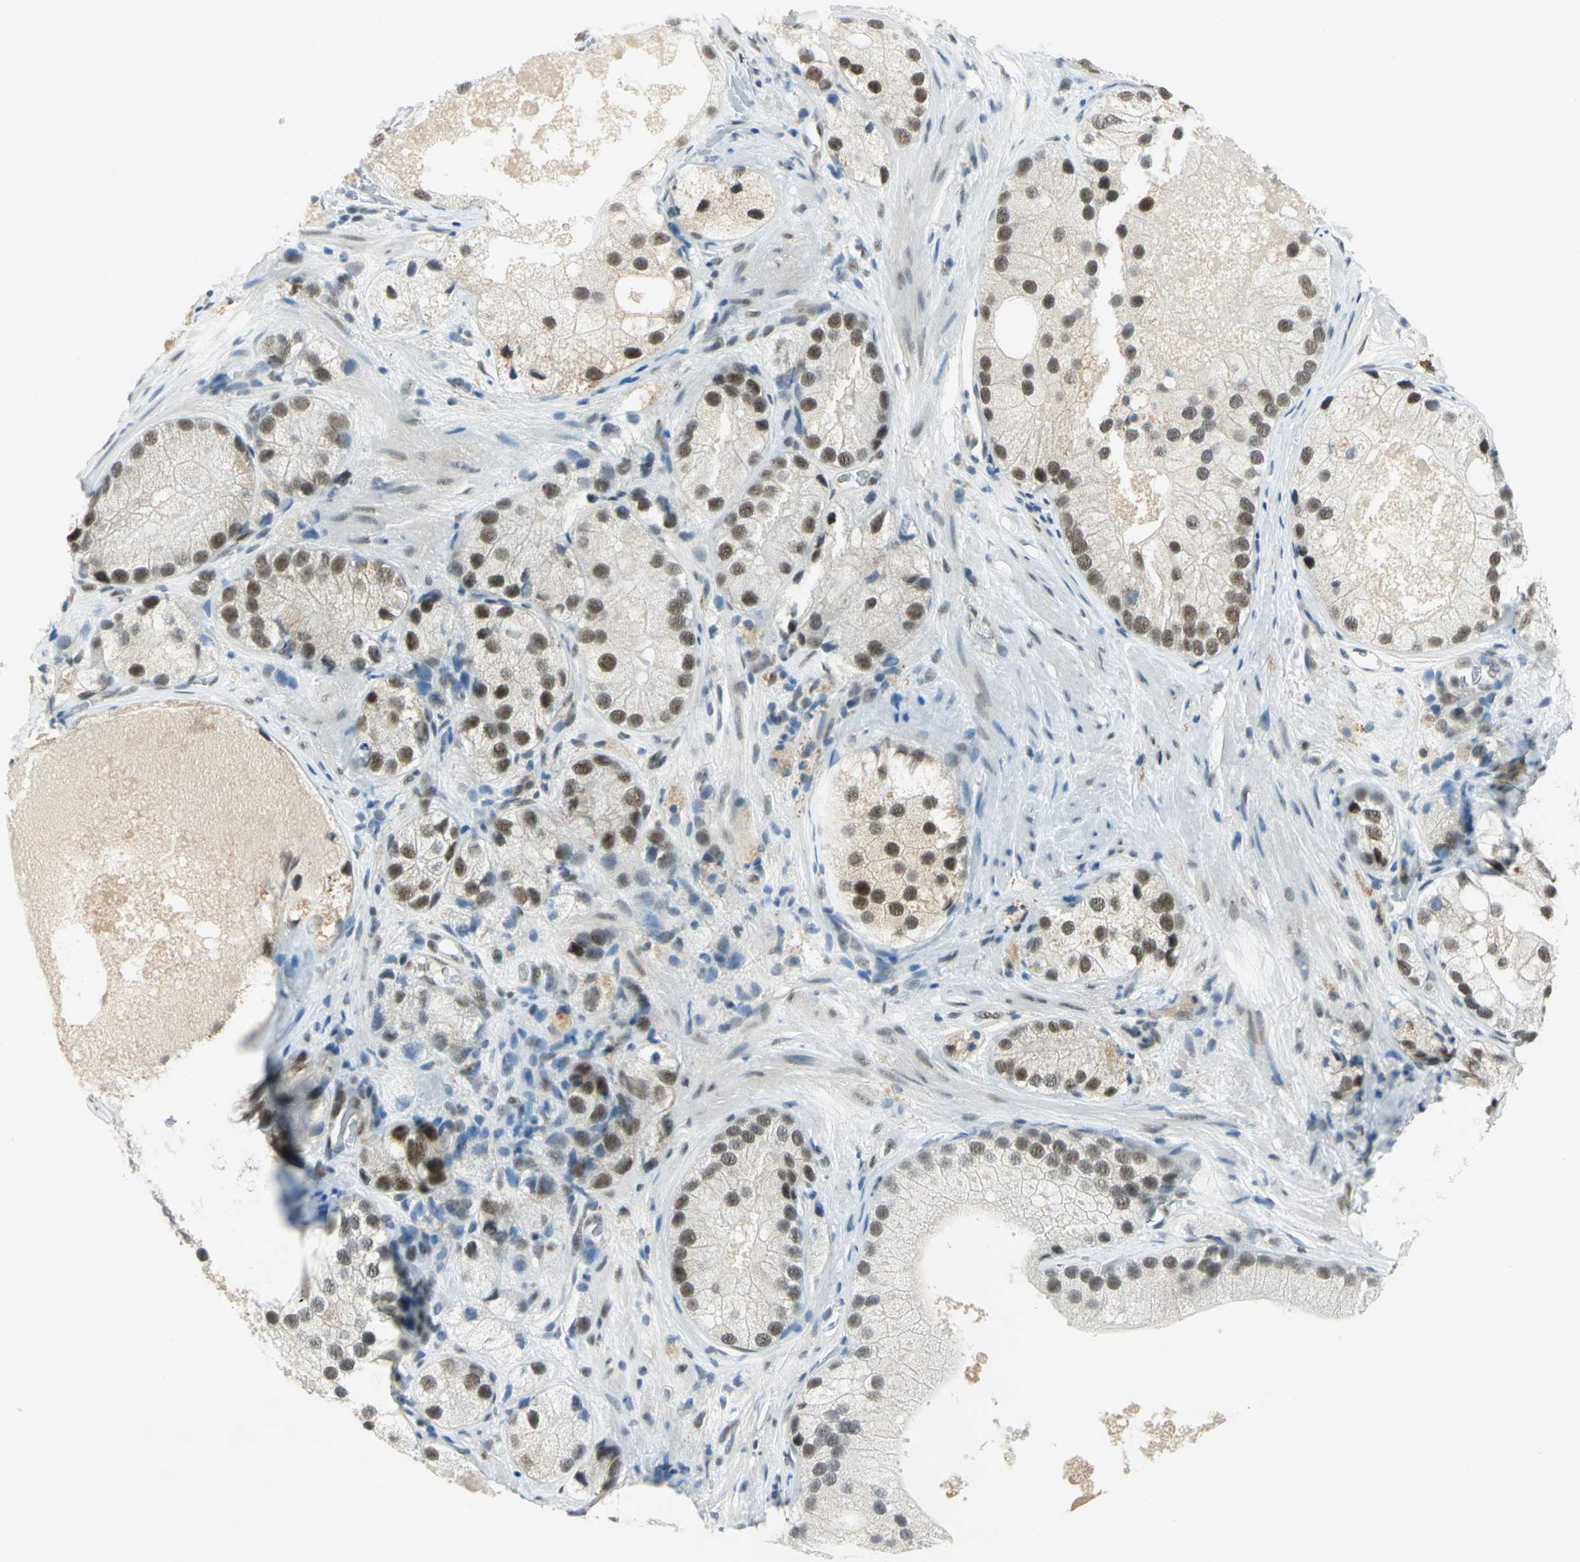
{"staining": {"intensity": "strong", "quantity": "25%-75%", "location": "nuclear"}, "tissue": "prostate cancer", "cell_type": "Tumor cells", "image_type": "cancer", "snomed": [{"axis": "morphology", "description": "Adenocarcinoma, Low grade"}, {"axis": "topography", "description": "Prostate"}], "caption": "Immunohistochemistry of human prostate cancer (adenocarcinoma (low-grade)) displays high levels of strong nuclear positivity in approximately 25%-75% of tumor cells. Immunohistochemistry (ihc) stains the protein in brown and the nuclei are stained blue.", "gene": "MTMR10", "patient": {"sex": "male", "age": 69}}